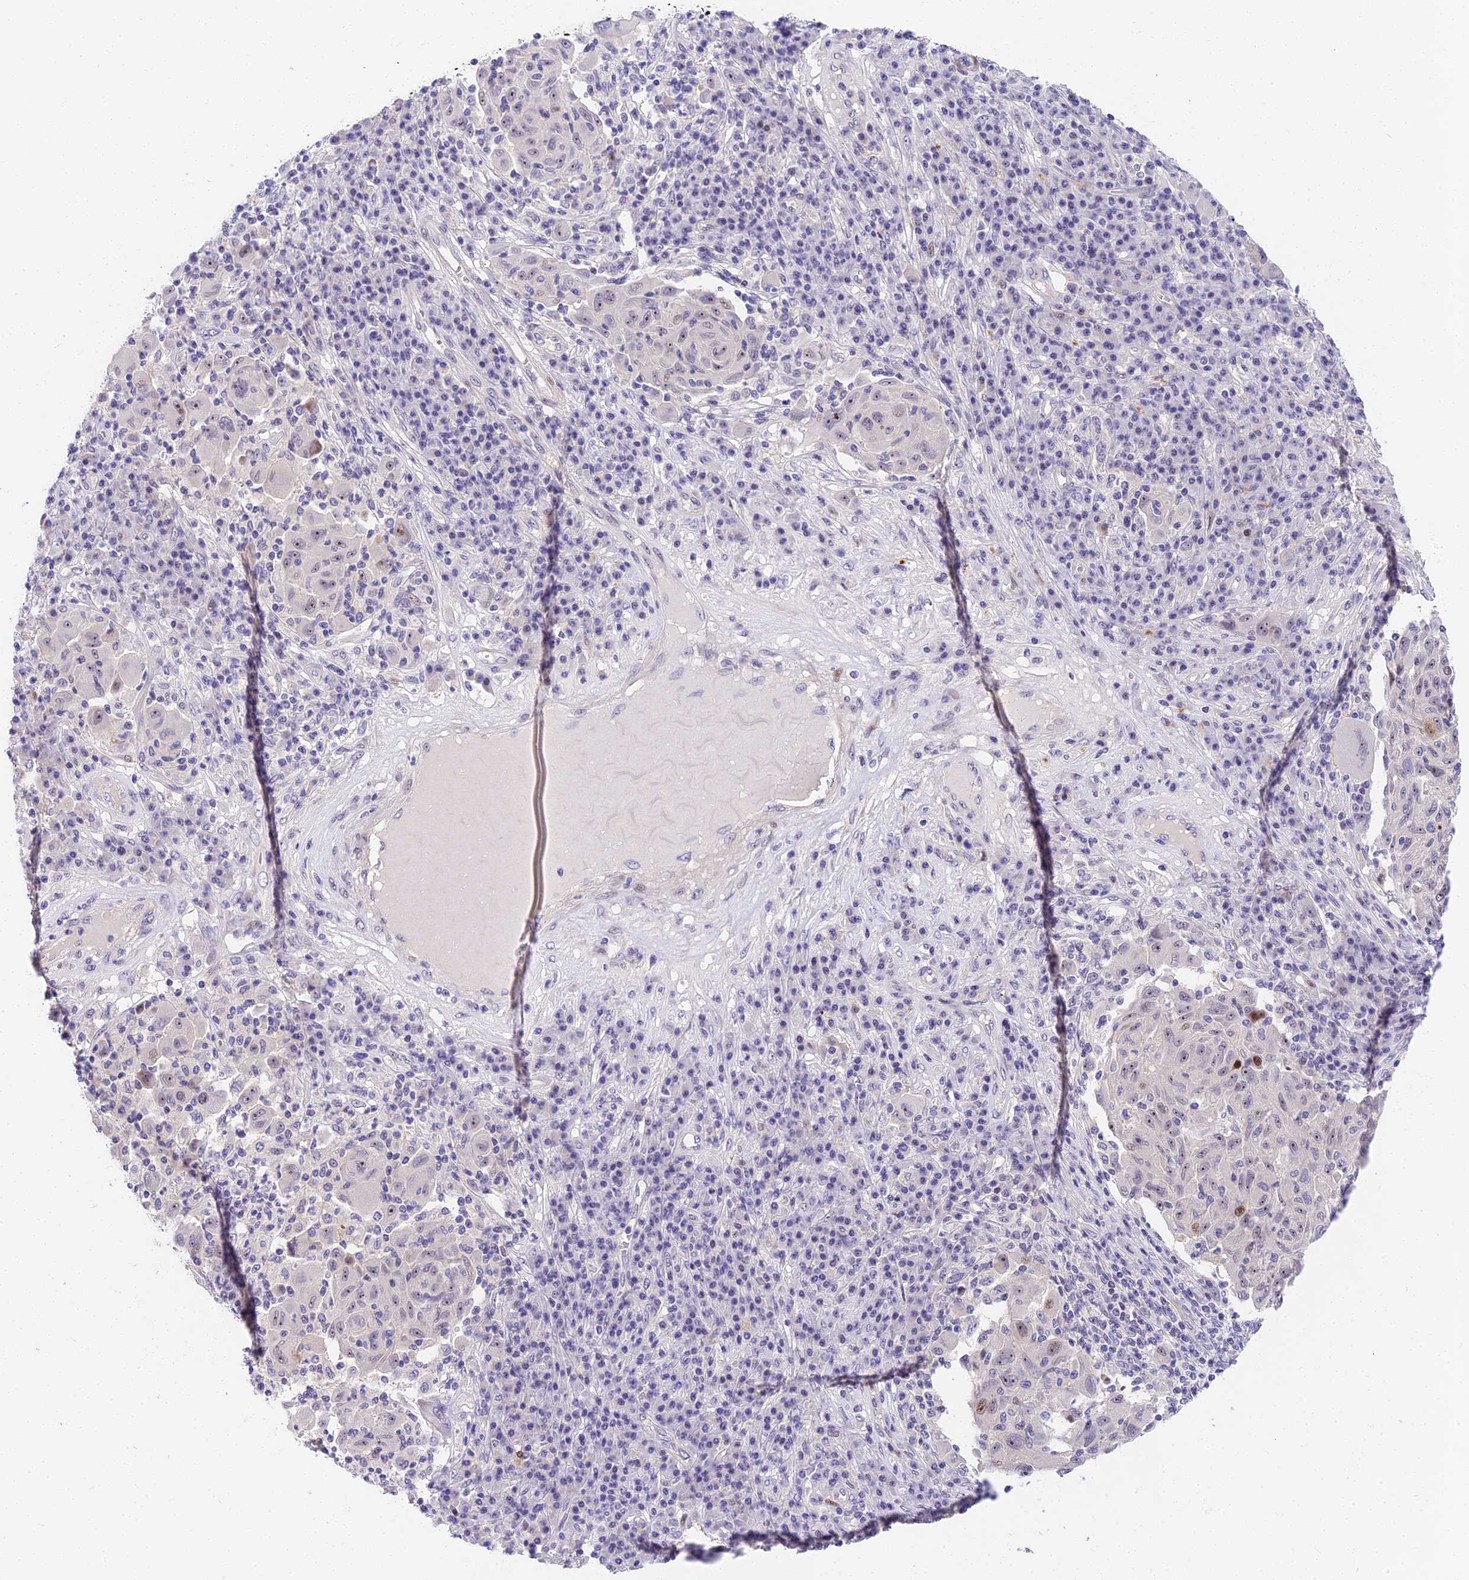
{"staining": {"intensity": "moderate", "quantity": "<25%", "location": "nuclear"}, "tissue": "melanoma", "cell_type": "Tumor cells", "image_type": "cancer", "snomed": [{"axis": "morphology", "description": "Malignant melanoma, NOS"}, {"axis": "topography", "description": "Skin"}], "caption": "About <25% of tumor cells in melanoma reveal moderate nuclear protein expression as visualized by brown immunohistochemical staining.", "gene": "MIDN", "patient": {"sex": "male", "age": 53}}